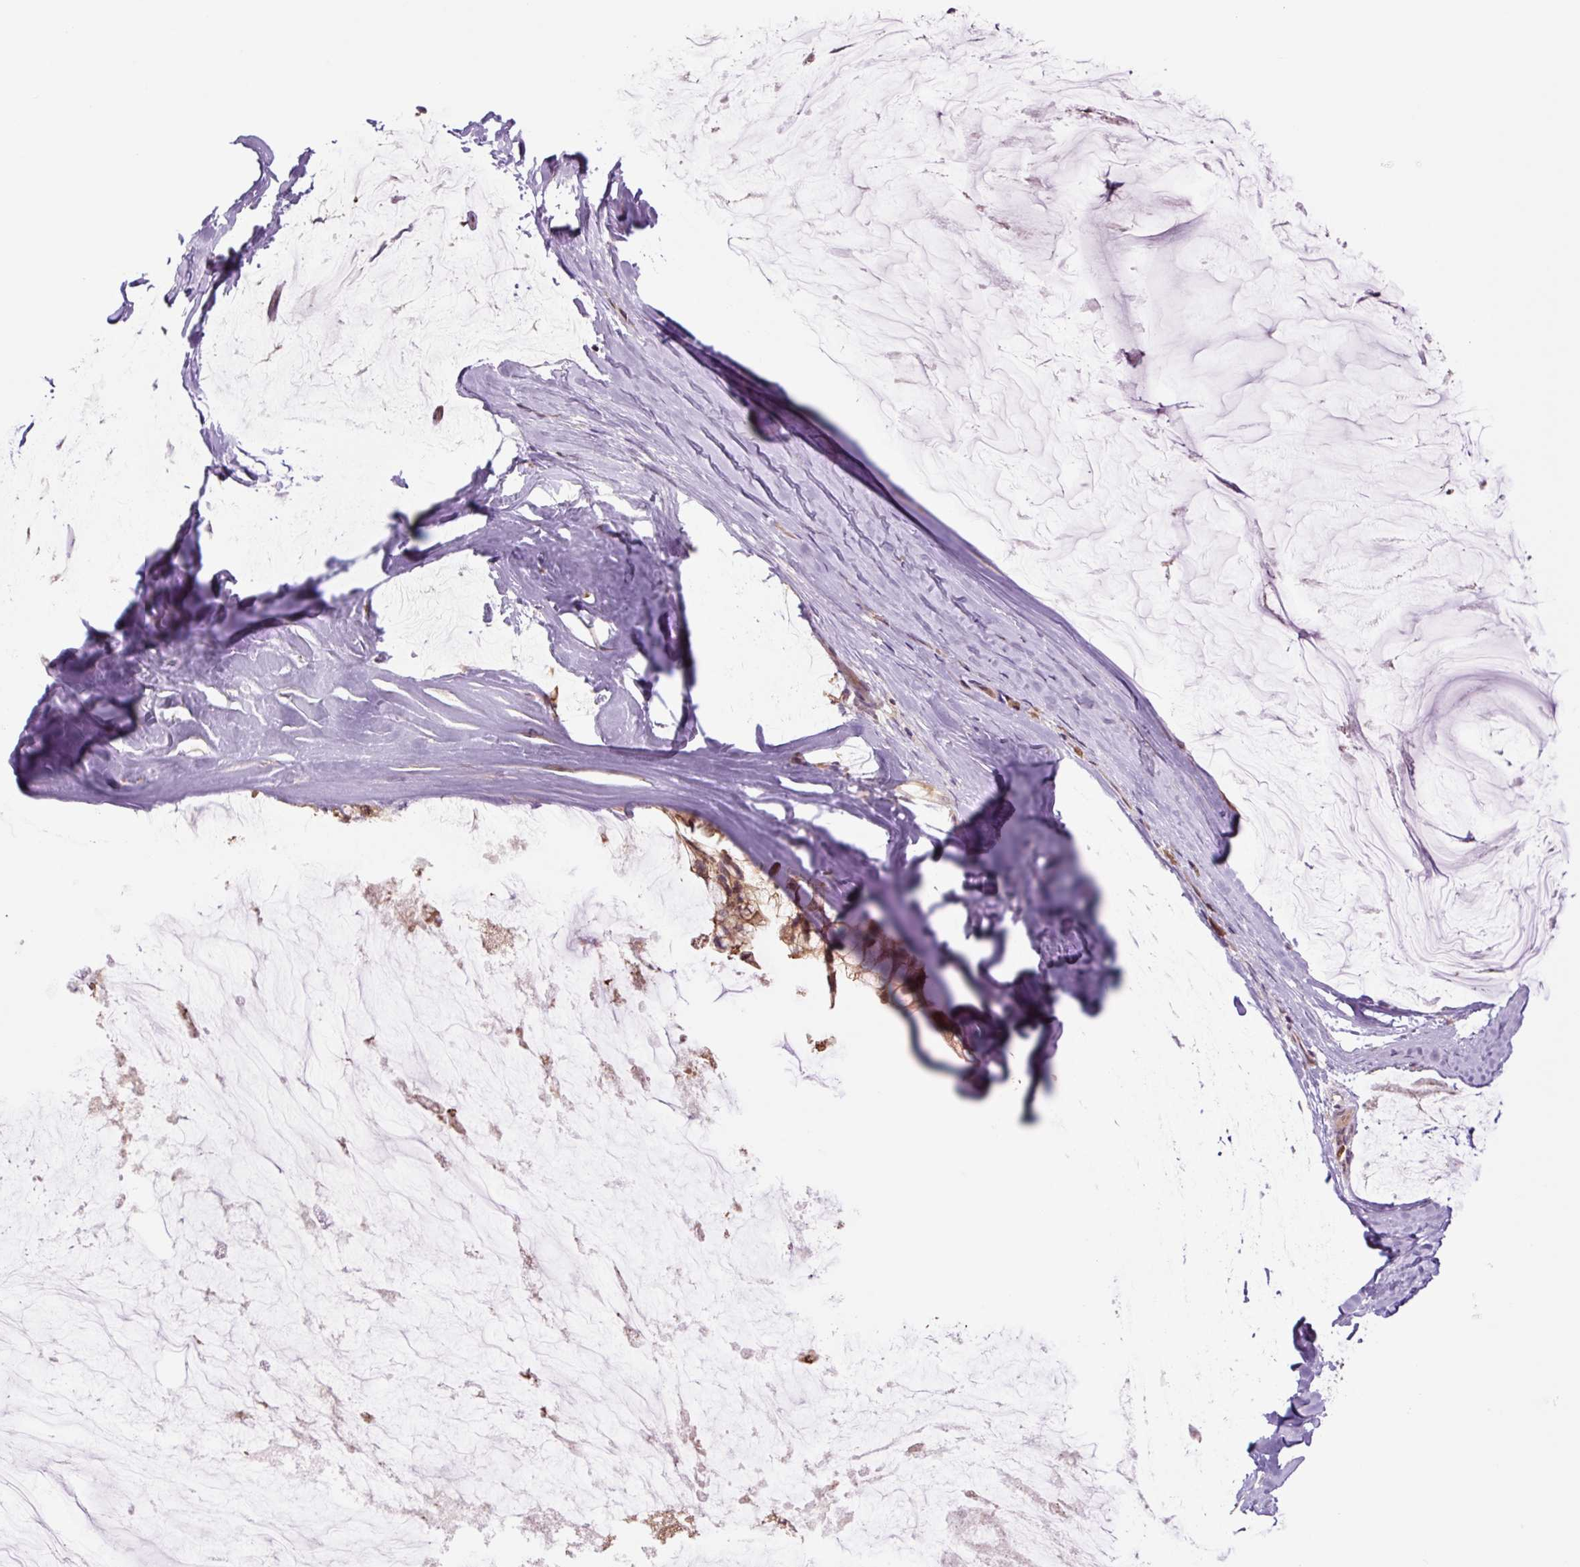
{"staining": {"intensity": "moderate", "quantity": ">75%", "location": "cytoplasmic/membranous"}, "tissue": "ovarian cancer", "cell_type": "Tumor cells", "image_type": "cancer", "snomed": [{"axis": "morphology", "description": "Cystadenocarcinoma, mucinous, NOS"}, {"axis": "topography", "description": "Ovary"}], "caption": "IHC image of neoplastic tissue: mucinous cystadenocarcinoma (ovarian) stained using immunohistochemistry (IHC) demonstrates medium levels of moderate protein expression localized specifically in the cytoplasmic/membranous of tumor cells, appearing as a cytoplasmic/membranous brown color.", "gene": "TPT1", "patient": {"sex": "female", "age": 39}}